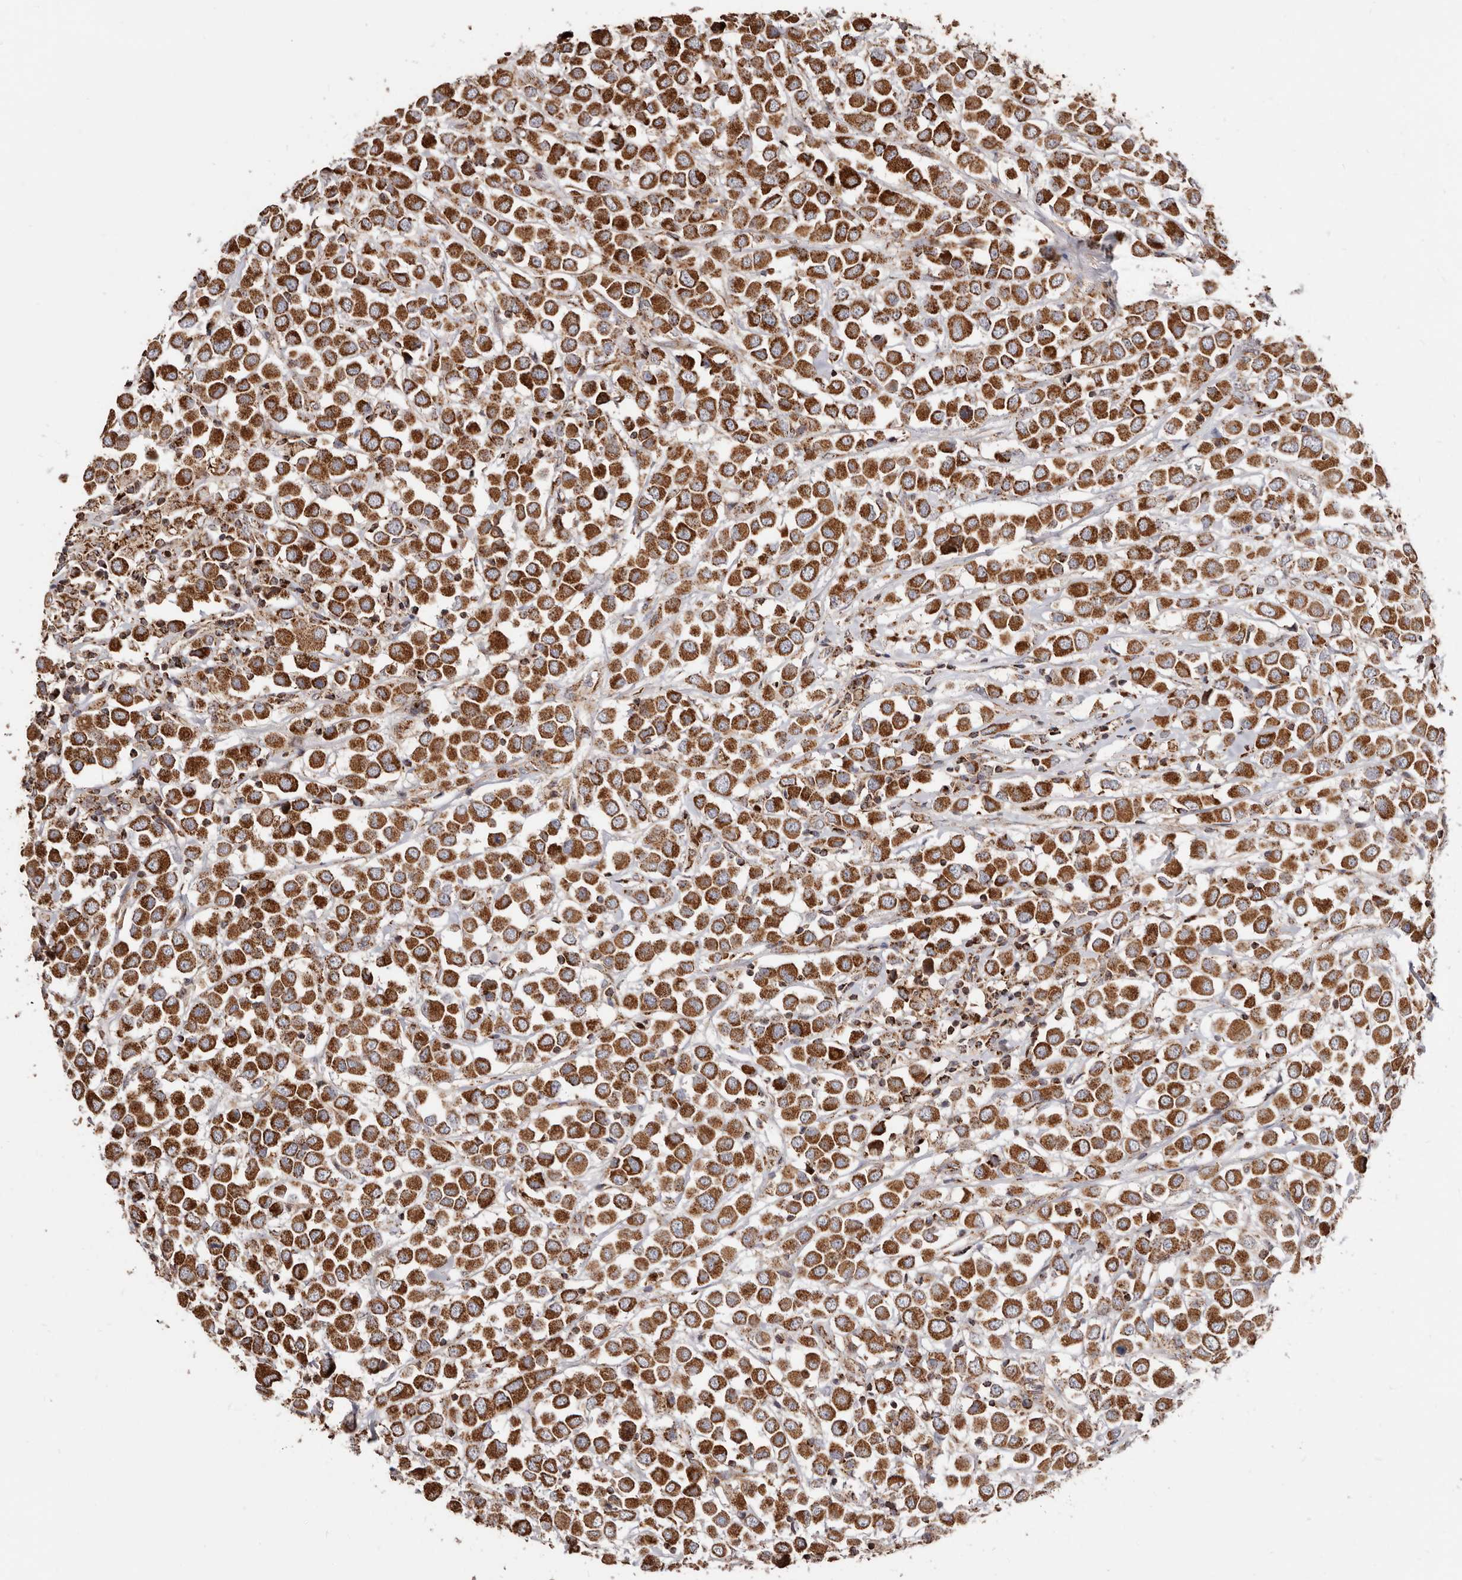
{"staining": {"intensity": "strong", "quantity": ">75%", "location": "cytoplasmic/membranous"}, "tissue": "breast cancer", "cell_type": "Tumor cells", "image_type": "cancer", "snomed": [{"axis": "morphology", "description": "Duct carcinoma"}, {"axis": "topography", "description": "Breast"}], "caption": "Immunohistochemical staining of breast cancer (intraductal carcinoma) exhibits strong cytoplasmic/membranous protein staining in about >75% of tumor cells.", "gene": "PRKACB", "patient": {"sex": "female", "age": 61}}